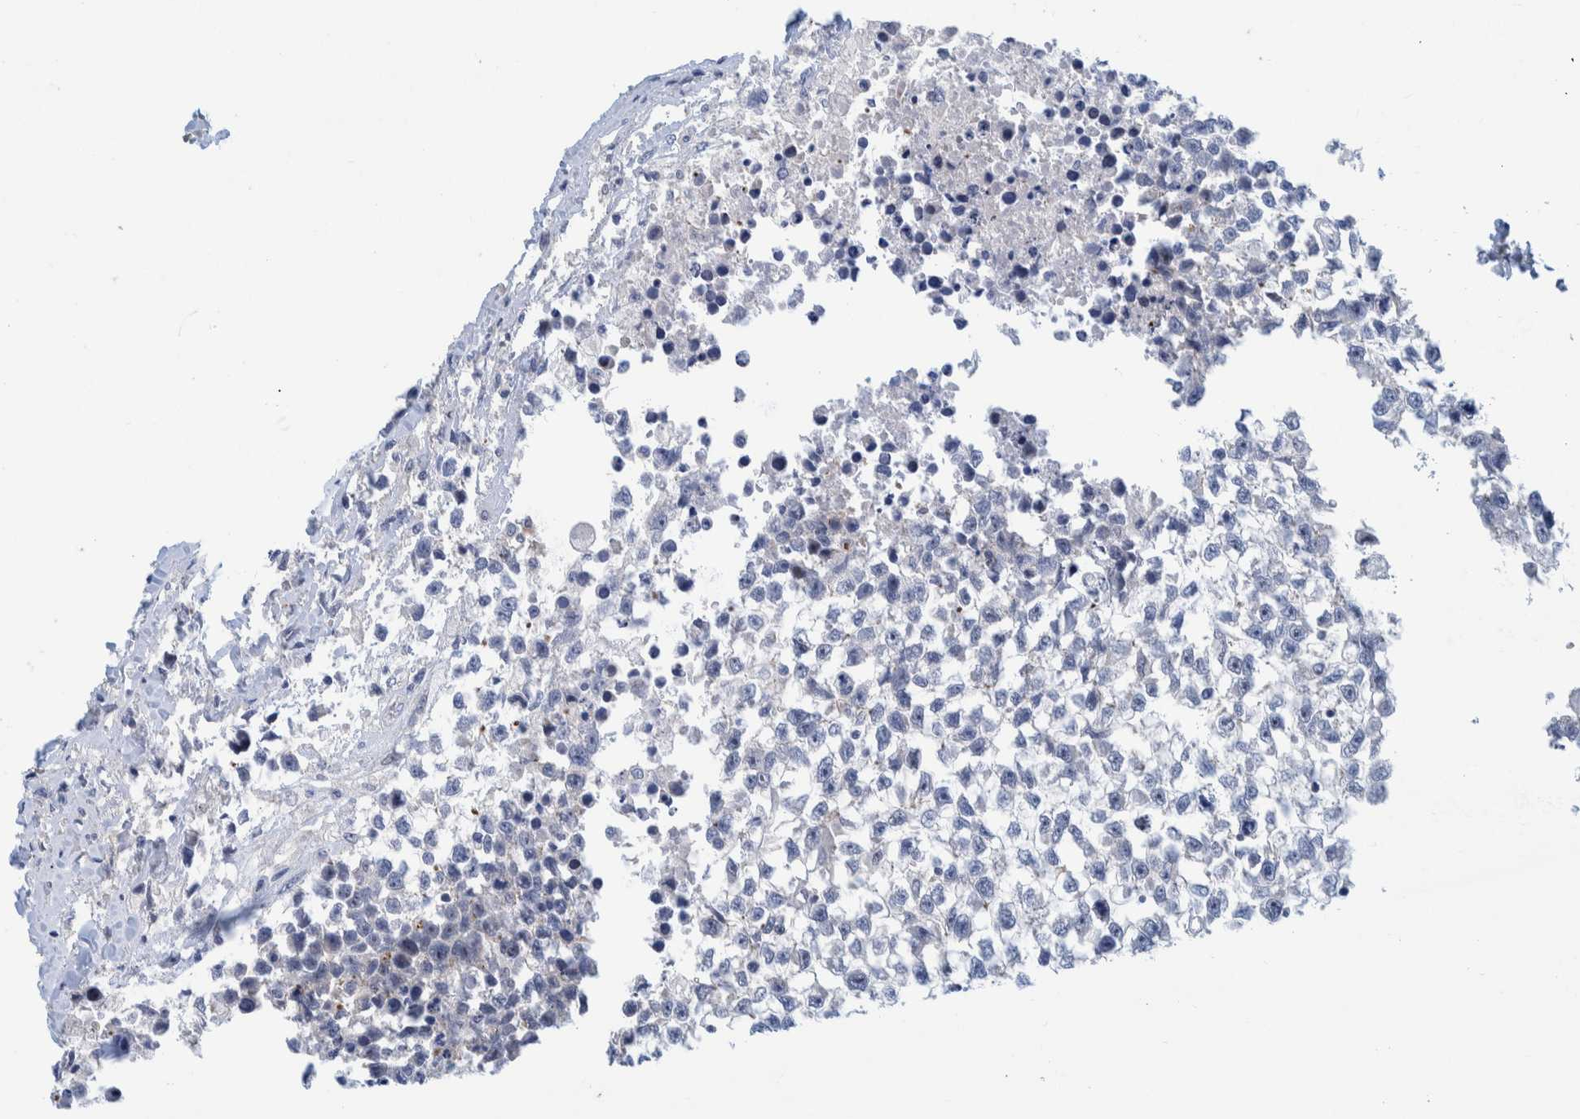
{"staining": {"intensity": "negative", "quantity": "none", "location": "none"}, "tissue": "testis cancer", "cell_type": "Tumor cells", "image_type": "cancer", "snomed": [{"axis": "morphology", "description": "Seminoma, NOS"}, {"axis": "morphology", "description": "Carcinoma, Embryonal, NOS"}, {"axis": "topography", "description": "Testis"}], "caption": "The immunohistochemistry (IHC) photomicrograph has no significant positivity in tumor cells of seminoma (testis) tissue.", "gene": "MKS1", "patient": {"sex": "male", "age": 51}}